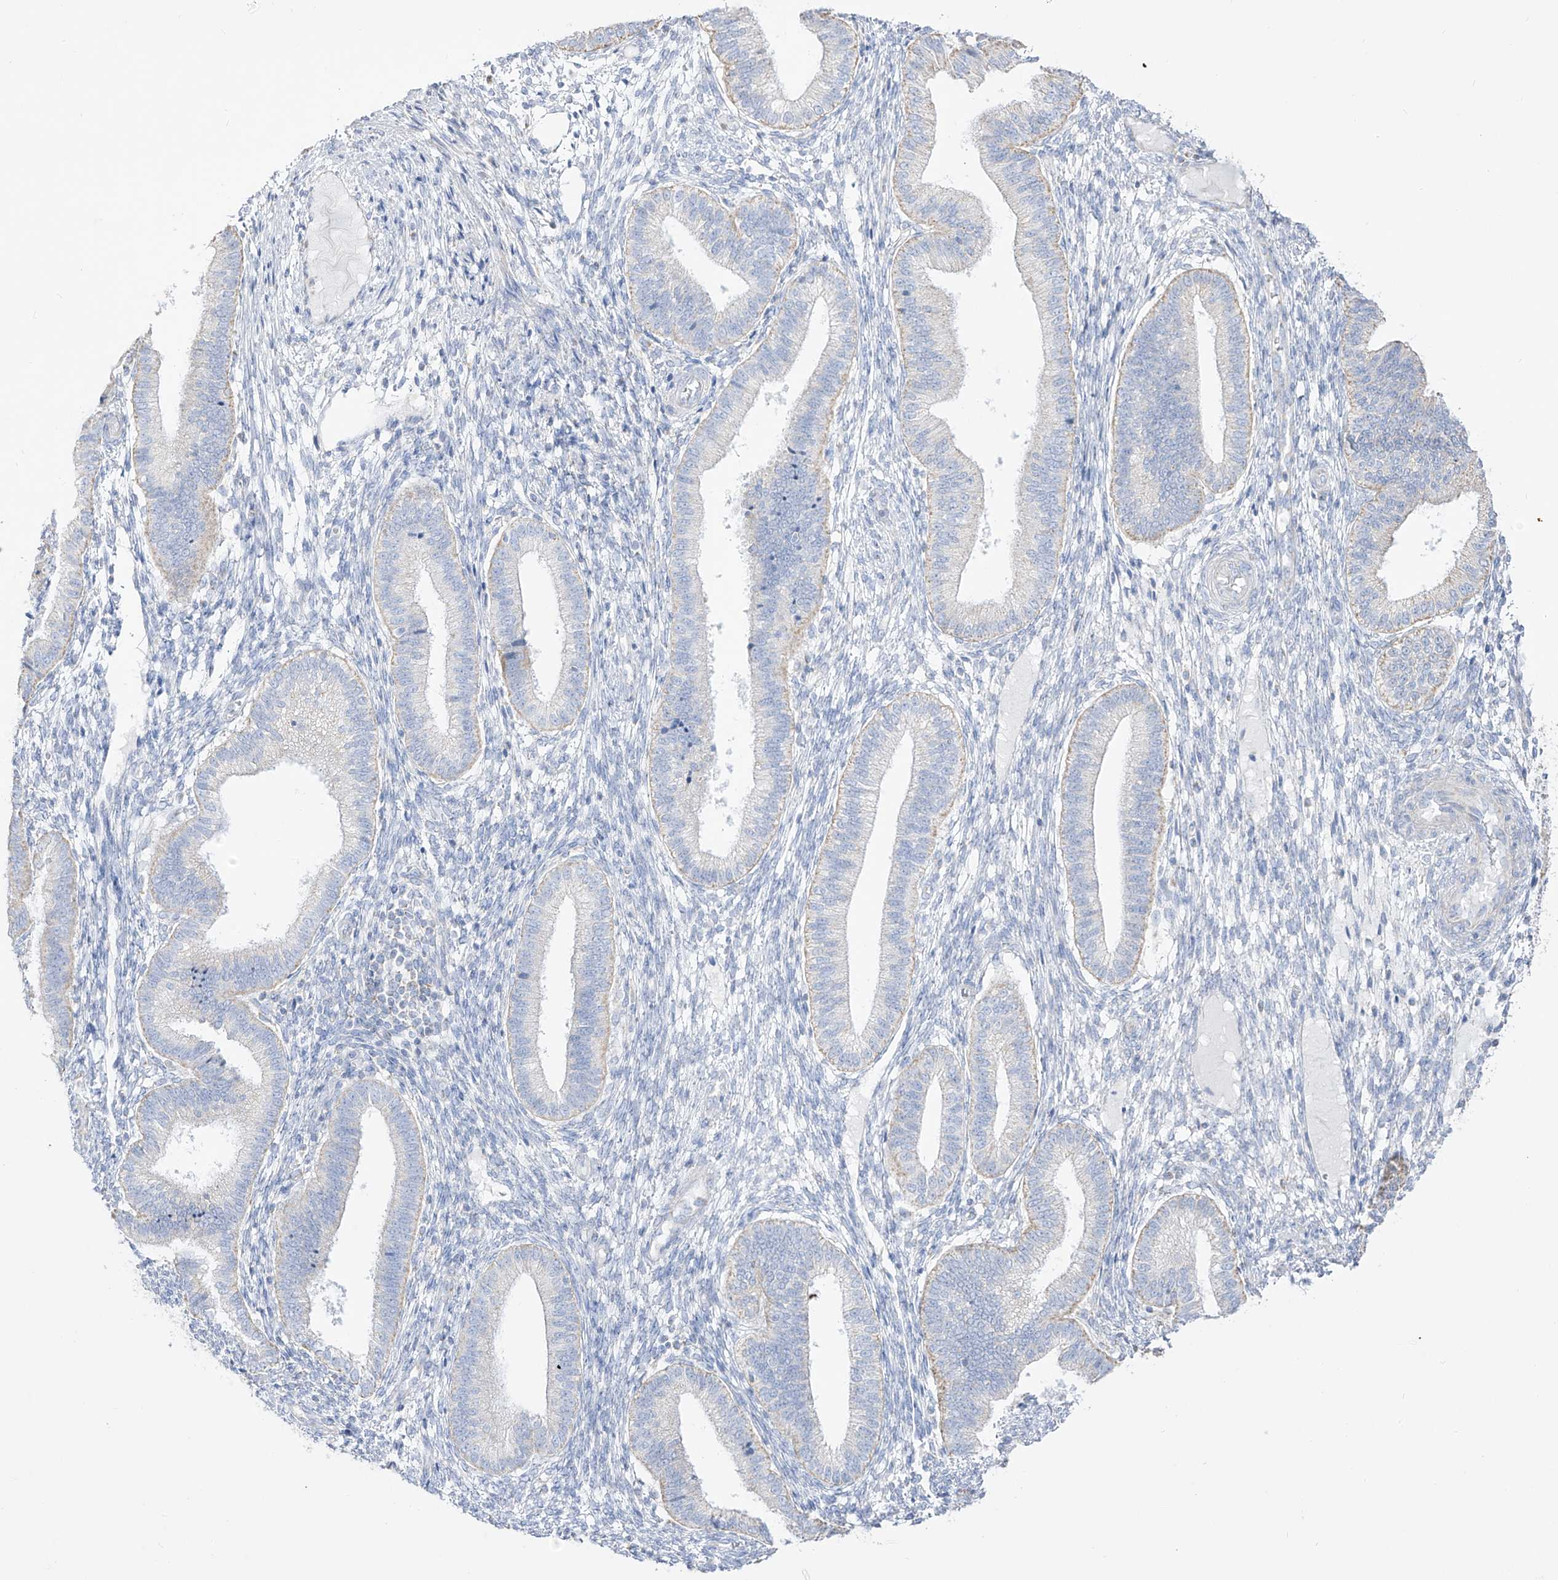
{"staining": {"intensity": "negative", "quantity": "none", "location": "none"}, "tissue": "endometrium", "cell_type": "Cells in endometrial stroma", "image_type": "normal", "snomed": [{"axis": "morphology", "description": "Normal tissue, NOS"}, {"axis": "topography", "description": "Endometrium"}], "caption": "Immunohistochemistry (IHC) photomicrograph of unremarkable human endometrium stained for a protein (brown), which displays no staining in cells in endometrial stroma. (Brightfield microscopy of DAB (3,3'-diaminobenzidine) IHC at high magnification).", "gene": "RCHY1", "patient": {"sex": "female", "age": 39}}